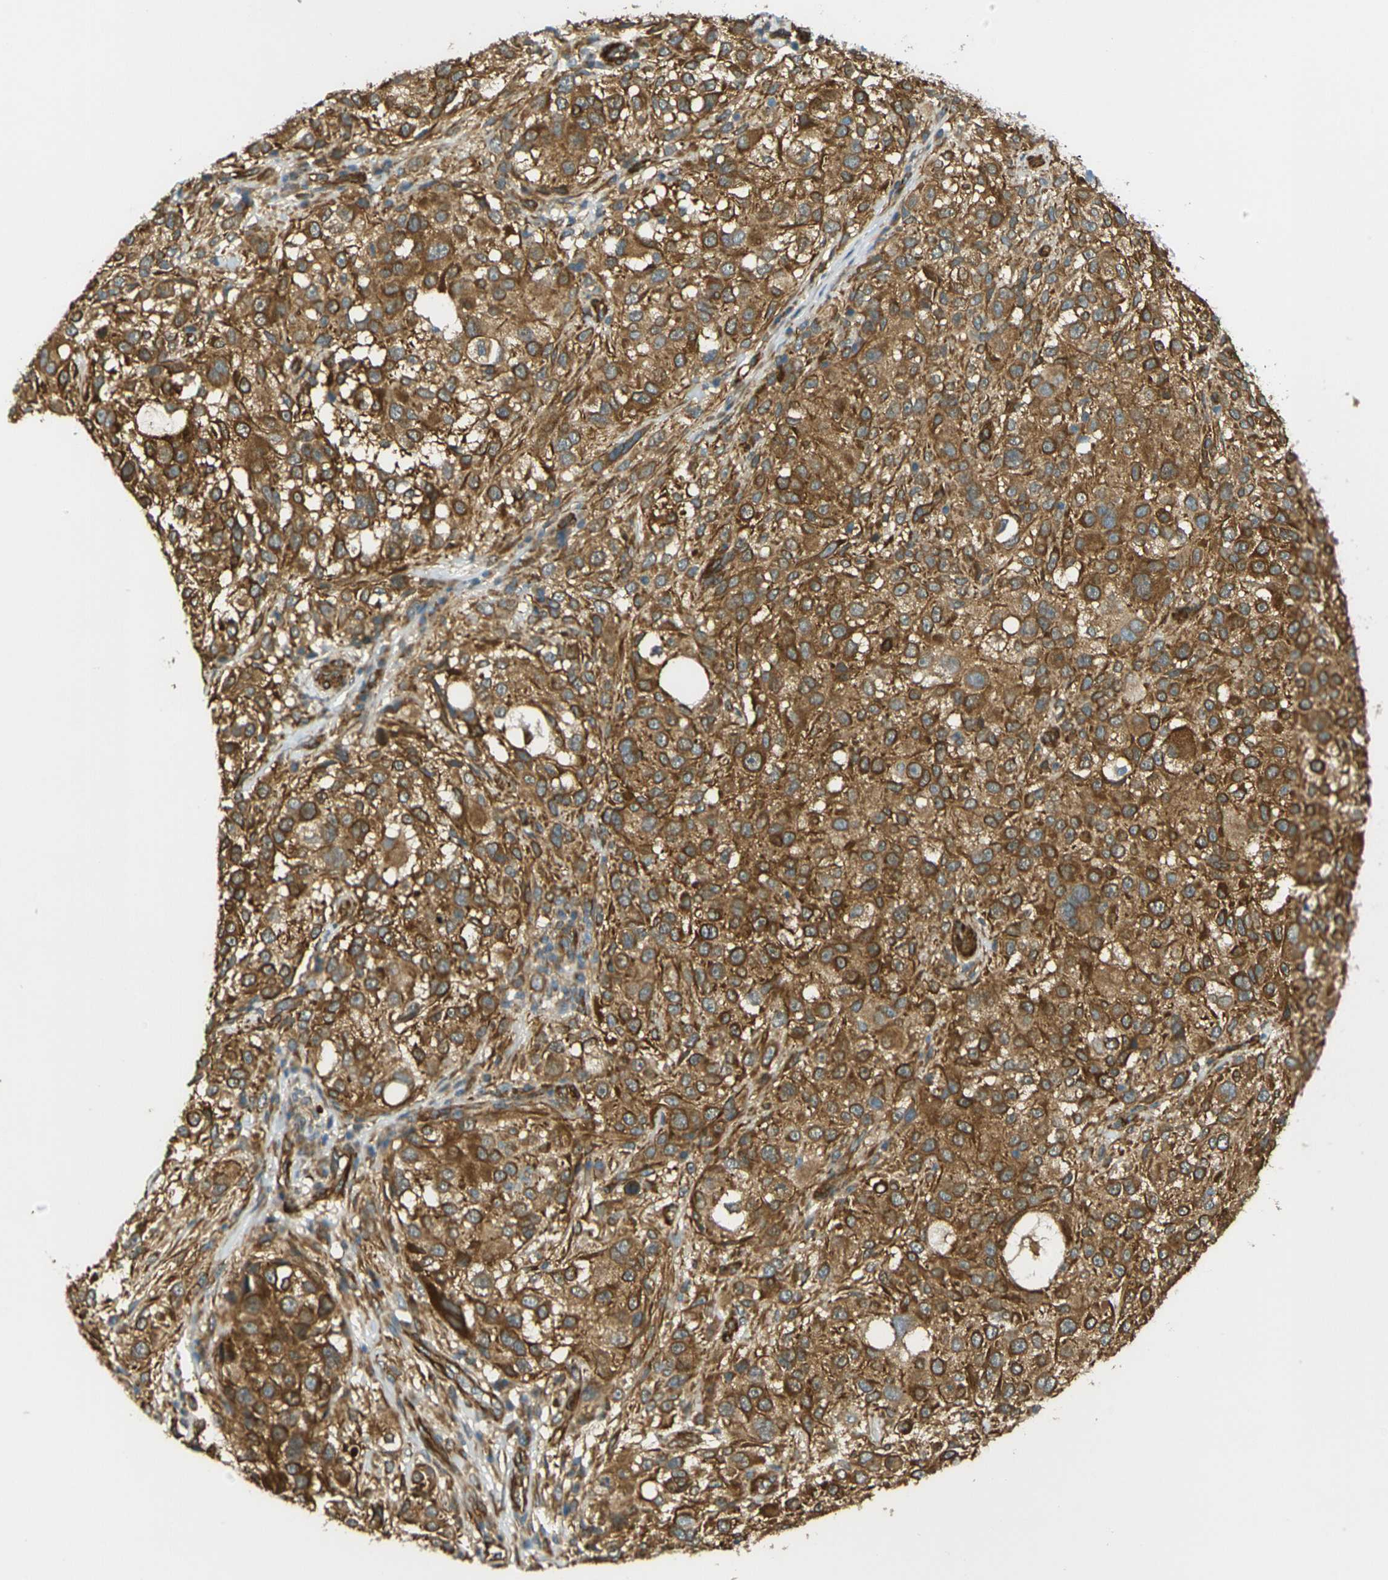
{"staining": {"intensity": "strong", "quantity": ">75%", "location": "cytoplasmic/membranous"}, "tissue": "melanoma", "cell_type": "Tumor cells", "image_type": "cancer", "snomed": [{"axis": "morphology", "description": "Necrosis, NOS"}, {"axis": "morphology", "description": "Malignant melanoma, NOS"}, {"axis": "topography", "description": "Skin"}], "caption": "Immunohistochemical staining of malignant melanoma shows strong cytoplasmic/membranous protein expression in approximately >75% of tumor cells. The protein of interest is stained brown, and the nuclei are stained in blue (DAB (3,3'-diaminobenzidine) IHC with brightfield microscopy, high magnification).", "gene": "CYTH3", "patient": {"sex": "female", "age": 87}}